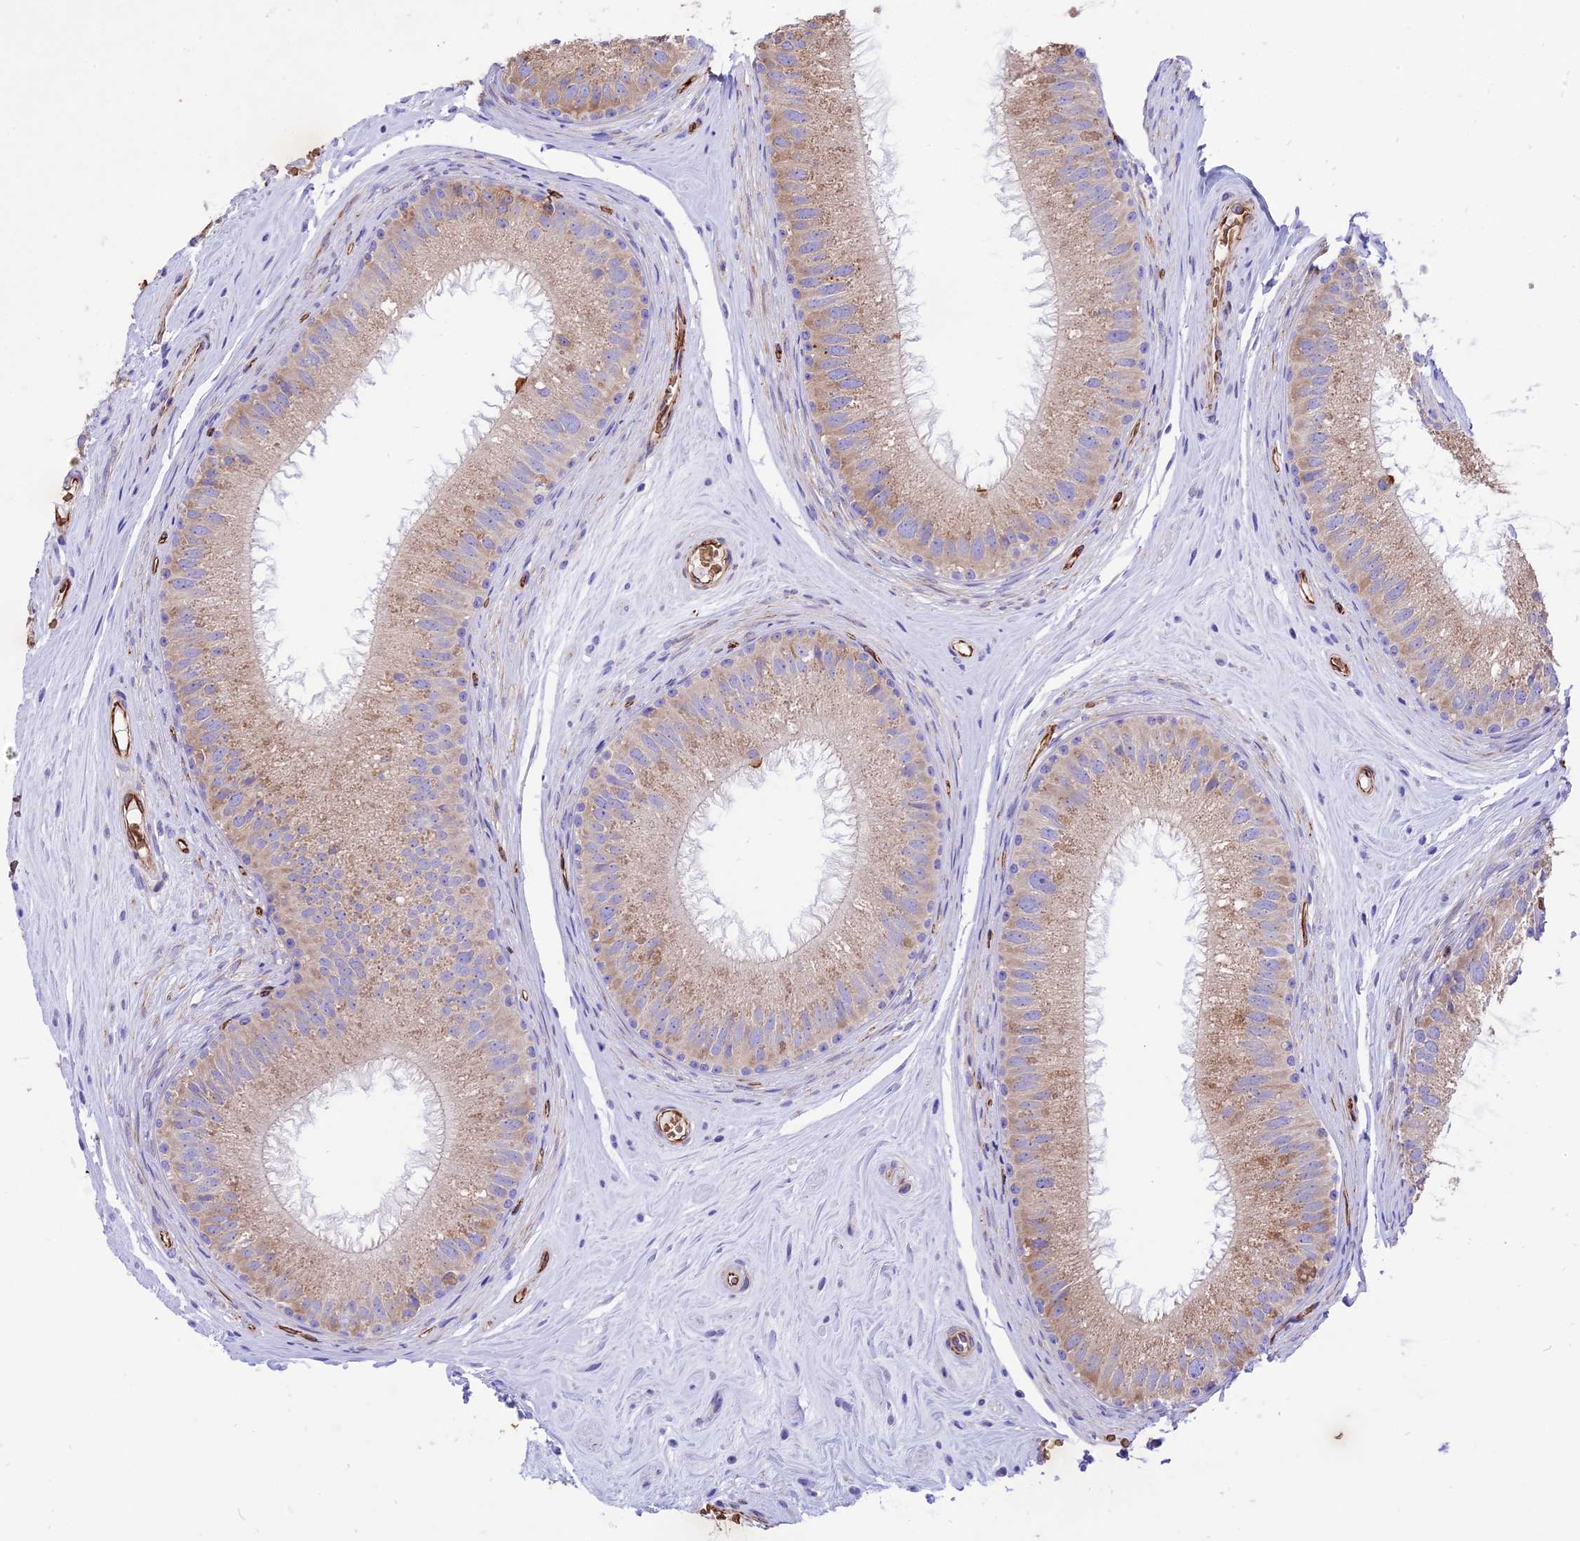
{"staining": {"intensity": "weak", "quantity": "25%-75%", "location": "cytoplasmic/membranous"}, "tissue": "epididymis", "cell_type": "Glandular cells", "image_type": "normal", "snomed": [{"axis": "morphology", "description": "Normal tissue, NOS"}, {"axis": "topography", "description": "Epididymis"}], "caption": "High-power microscopy captured an immunohistochemistry (IHC) micrograph of benign epididymis, revealing weak cytoplasmic/membranous expression in about 25%-75% of glandular cells.", "gene": "TTC4", "patient": {"sex": "male", "age": 33}}